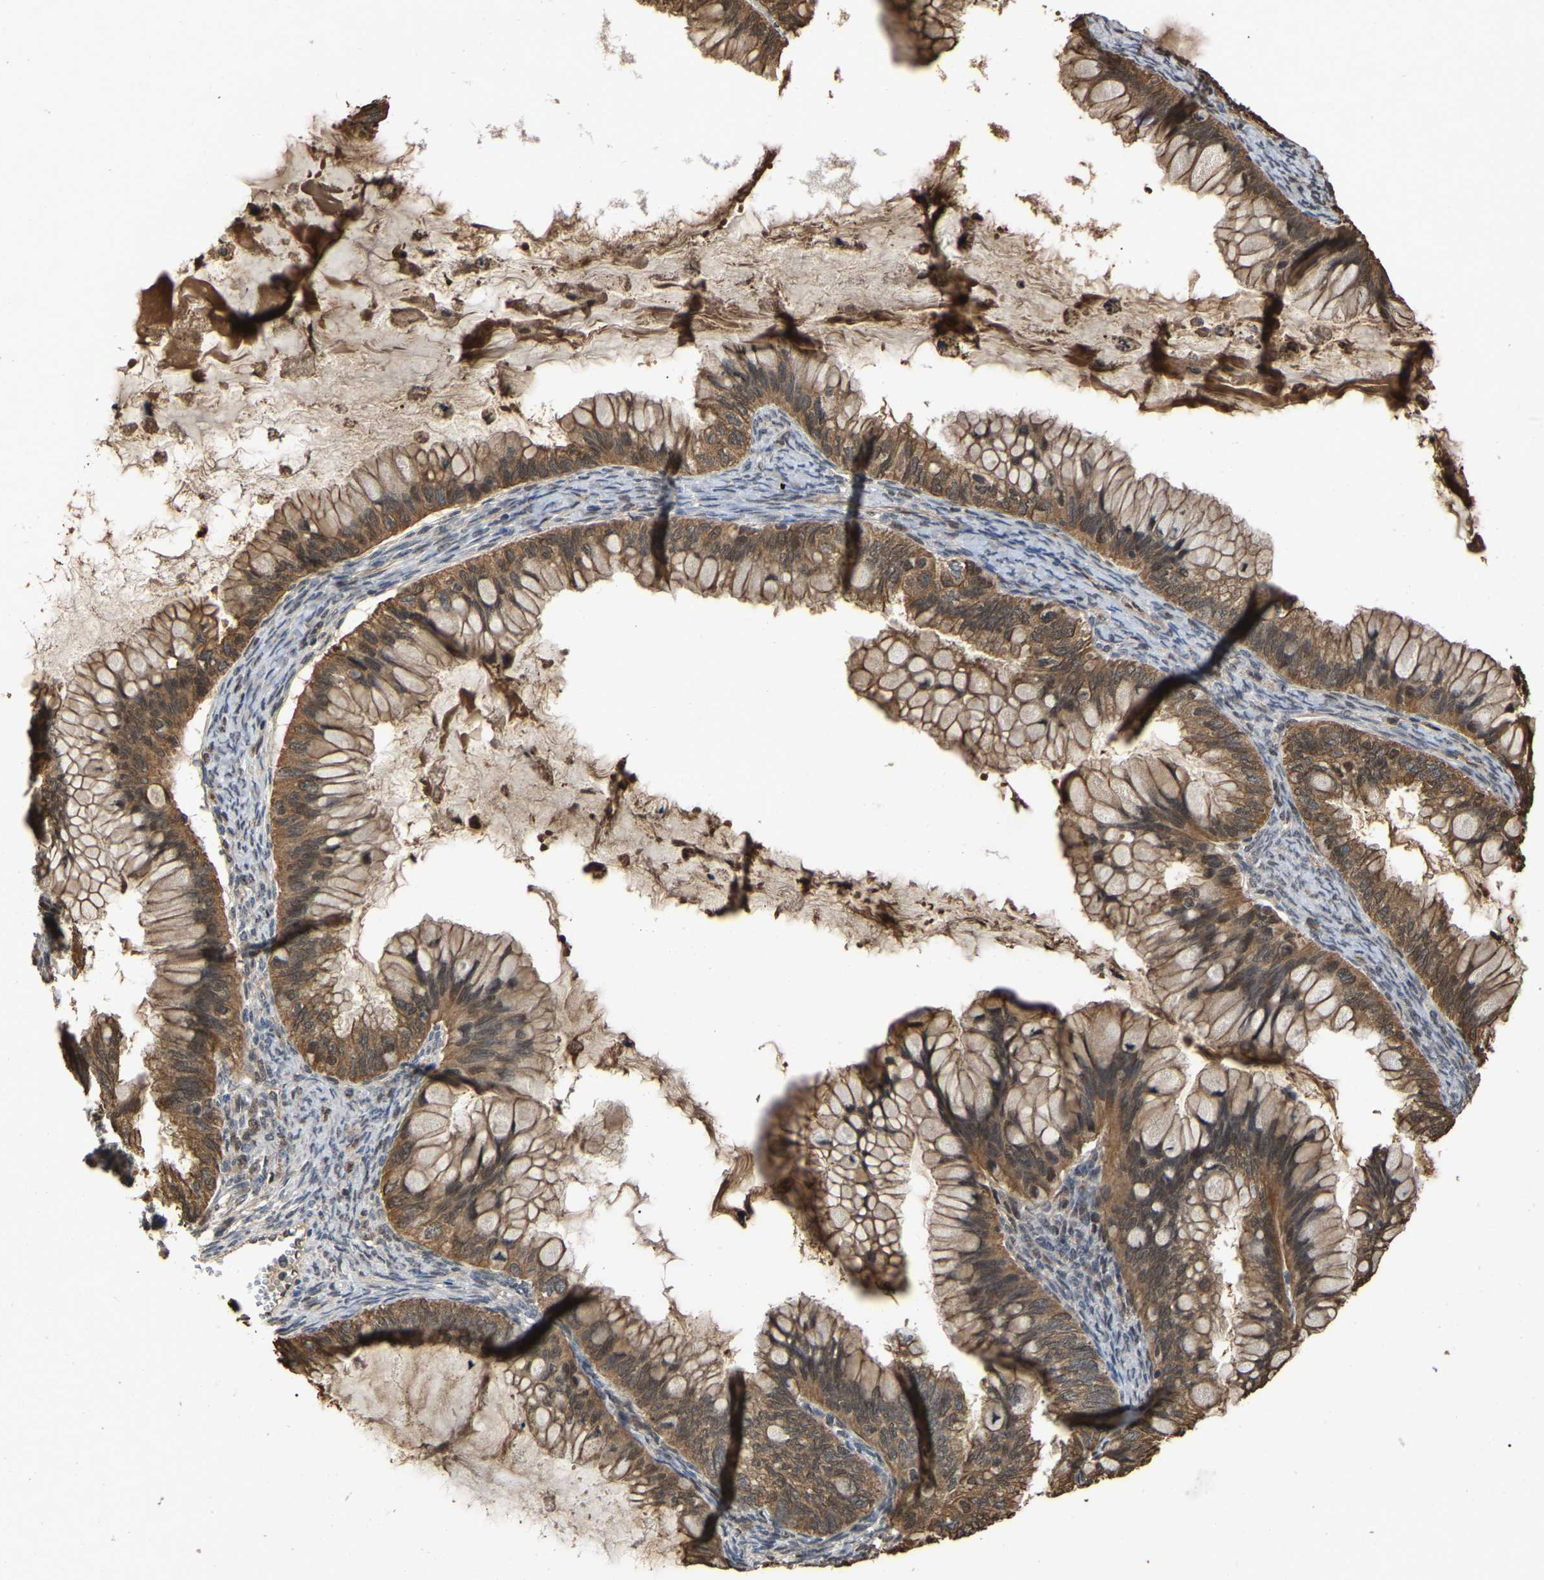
{"staining": {"intensity": "moderate", "quantity": ">75%", "location": "cytoplasmic/membranous"}, "tissue": "ovarian cancer", "cell_type": "Tumor cells", "image_type": "cancer", "snomed": [{"axis": "morphology", "description": "Cystadenocarcinoma, mucinous, NOS"}, {"axis": "topography", "description": "Ovary"}], "caption": "Immunohistochemical staining of mucinous cystadenocarcinoma (ovarian) demonstrates medium levels of moderate cytoplasmic/membranous protein positivity in approximately >75% of tumor cells. Using DAB (3,3'-diaminobenzidine) (brown) and hematoxylin (blue) stains, captured at high magnification using brightfield microscopy.", "gene": "FAM219A", "patient": {"sex": "female", "age": 80}}